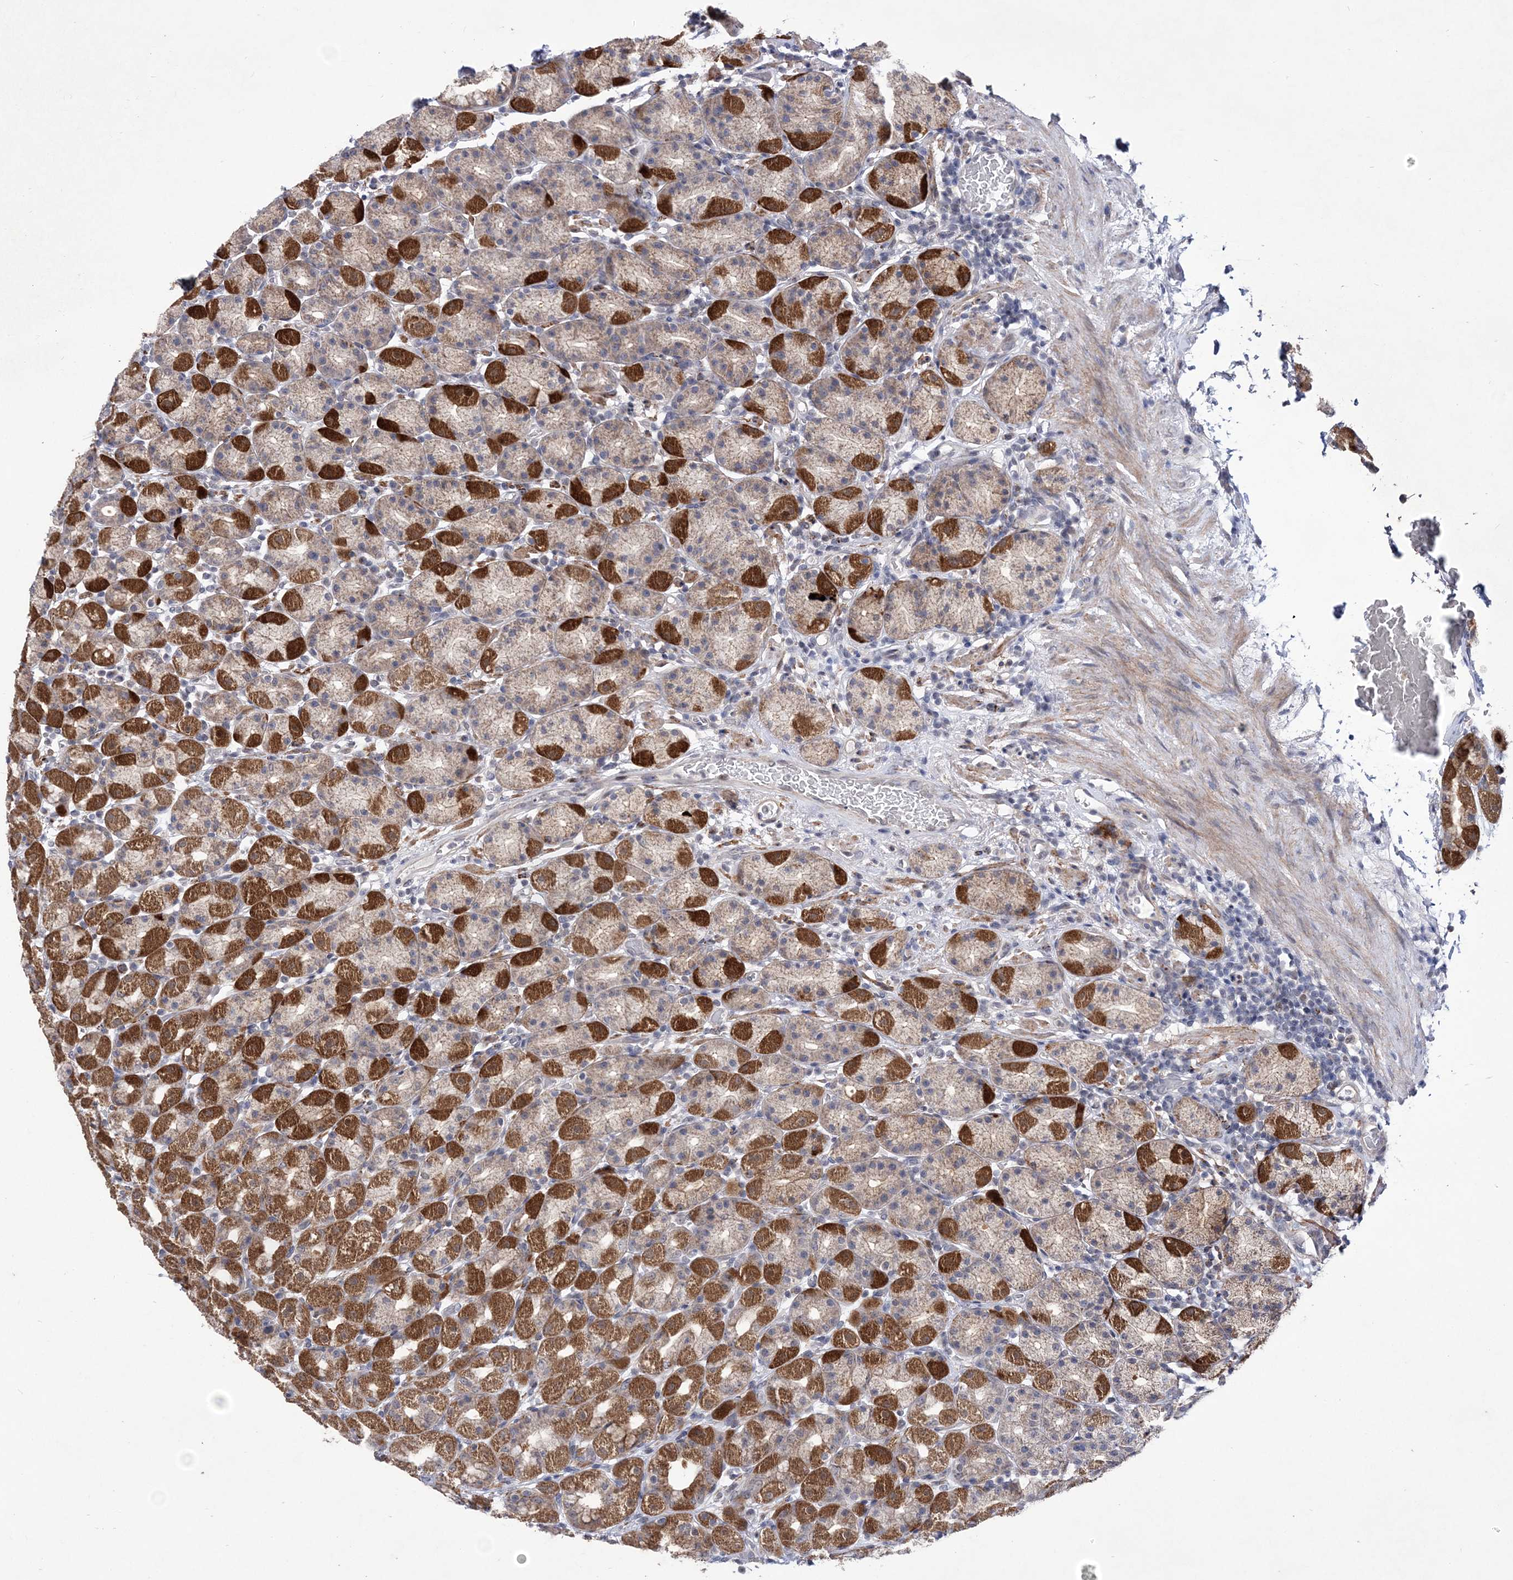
{"staining": {"intensity": "strong", "quantity": "25%-75%", "location": "cytoplasmic/membranous"}, "tissue": "stomach", "cell_type": "Glandular cells", "image_type": "normal", "snomed": [{"axis": "morphology", "description": "Normal tissue, NOS"}, {"axis": "topography", "description": "Stomach, upper"}], "caption": "Protein staining shows strong cytoplasmic/membranous staining in approximately 25%-75% of glandular cells in benign stomach. The protein is shown in brown color, while the nuclei are stained blue.", "gene": "BOD1L1", "patient": {"sex": "male", "age": 68}}